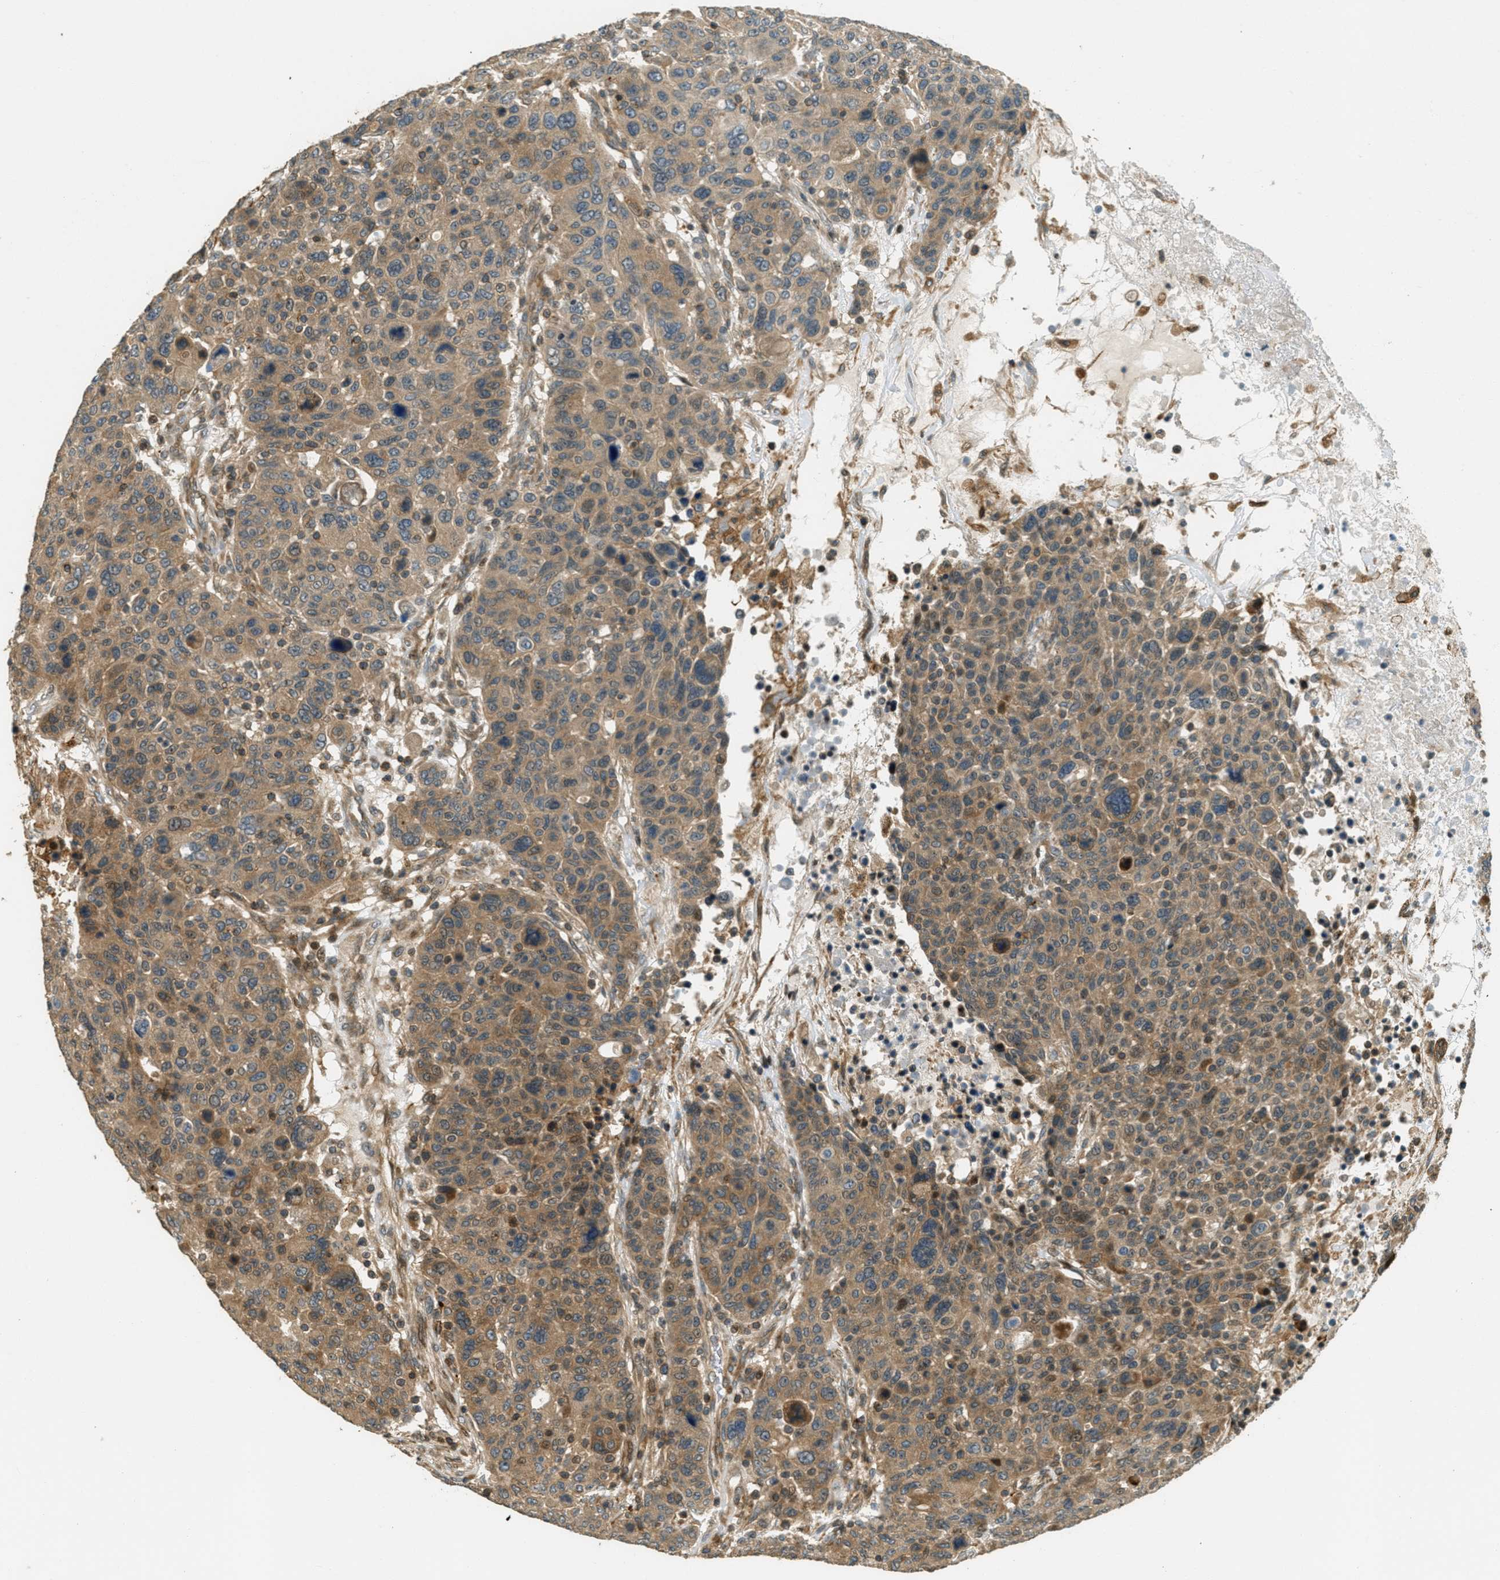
{"staining": {"intensity": "moderate", "quantity": "25%-75%", "location": "cytoplasmic/membranous"}, "tissue": "breast cancer", "cell_type": "Tumor cells", "image_type": "cancer", "snomed": [{"axis": "morphology", "description": "Duct carcinoma"}, {"axis": "topography", "description": "Breast"}], "caption": "Immunohistochemistry (IHC) (DAB (3,3'-diaminobenzidine)) staining of infiltrating ductal carcinoma (breast) reveals moderate cytoplasmic/membranous protein expression in about 25%-75% of tumor cells.", "gene": "PTPN23", "patient": {"sex": "female", "age": 37}}